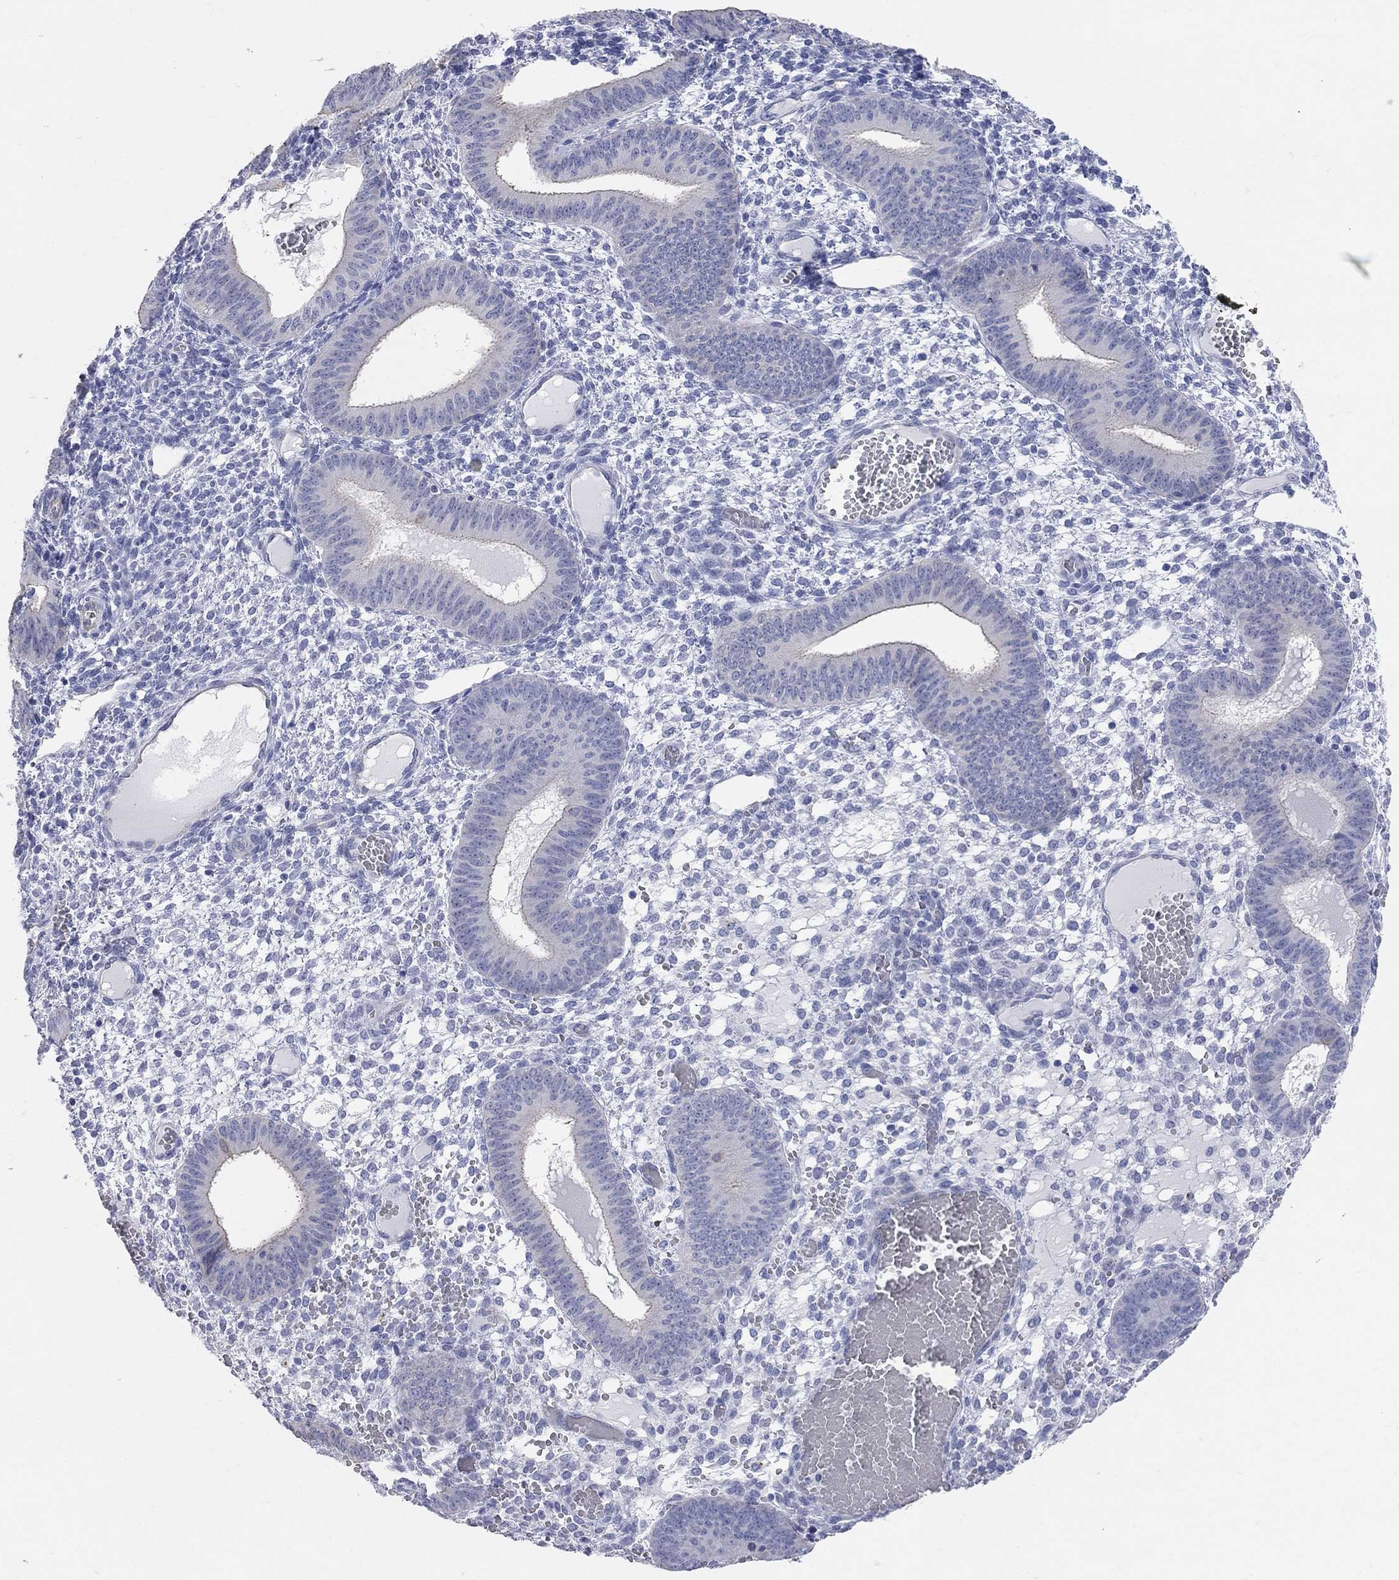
{"staining": {"intensity": "negative", "quantity": "none", "location": "none"}, "tissue": "endometrium", "cell_type": "Cells in endometrial stroma", "image_type": "normal", "snomed": [{"axis": "morphology", "description": "Normal tissue, NOS"}, {"axis": "topography", "description": "Endometrium"}], "caption": "DAB (3,3'-diaminobenzidine) immunohistochemical staining of unremarkable endometrium shows no significant positivity in cells in endometrial stroma.", "gene": "AOX1", "patient": {"sex": "female", "age": 42}}